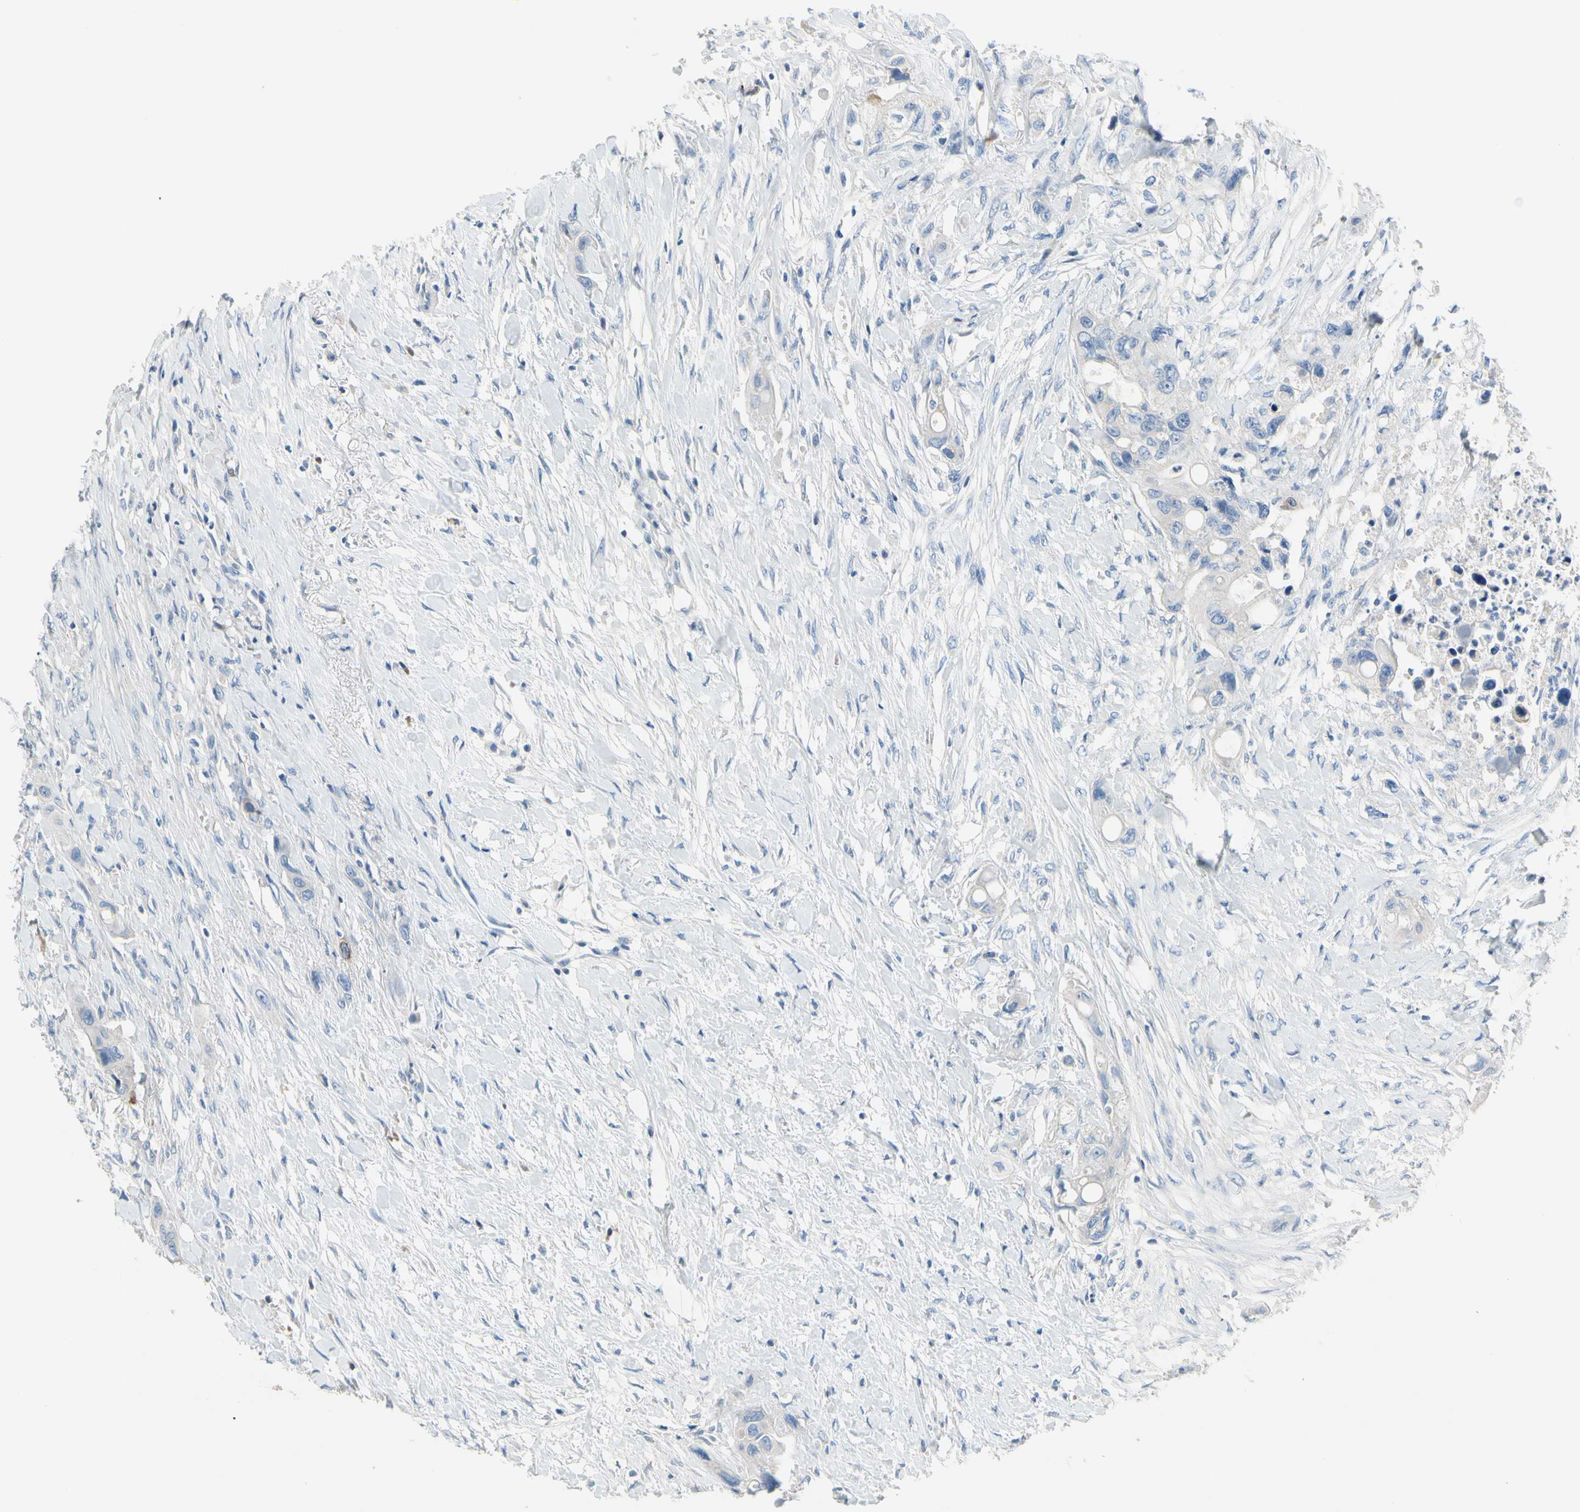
{"staining": {"intensity": "moderate", "quantity": "<25%", "location": "cytoplasmic/membranous"}, "tissue": "colorectal cancer", "cell_type": "Tumor cells", "image_type": "cancer", "snomed": [{"axis": "morphology", "description": "Adenocarcinoma, NOS"}, {"axis": "topography", "description": "Colon"}], "caption": "This is an image of immunohistochemistry (IHC) staining of colorectal adenocarcinoma, which shows moderate staining in the cytoplasmic/membranous of tumor cells.", "gene": "CKAP2", "patient": {"sex": "female", "age": 57}}